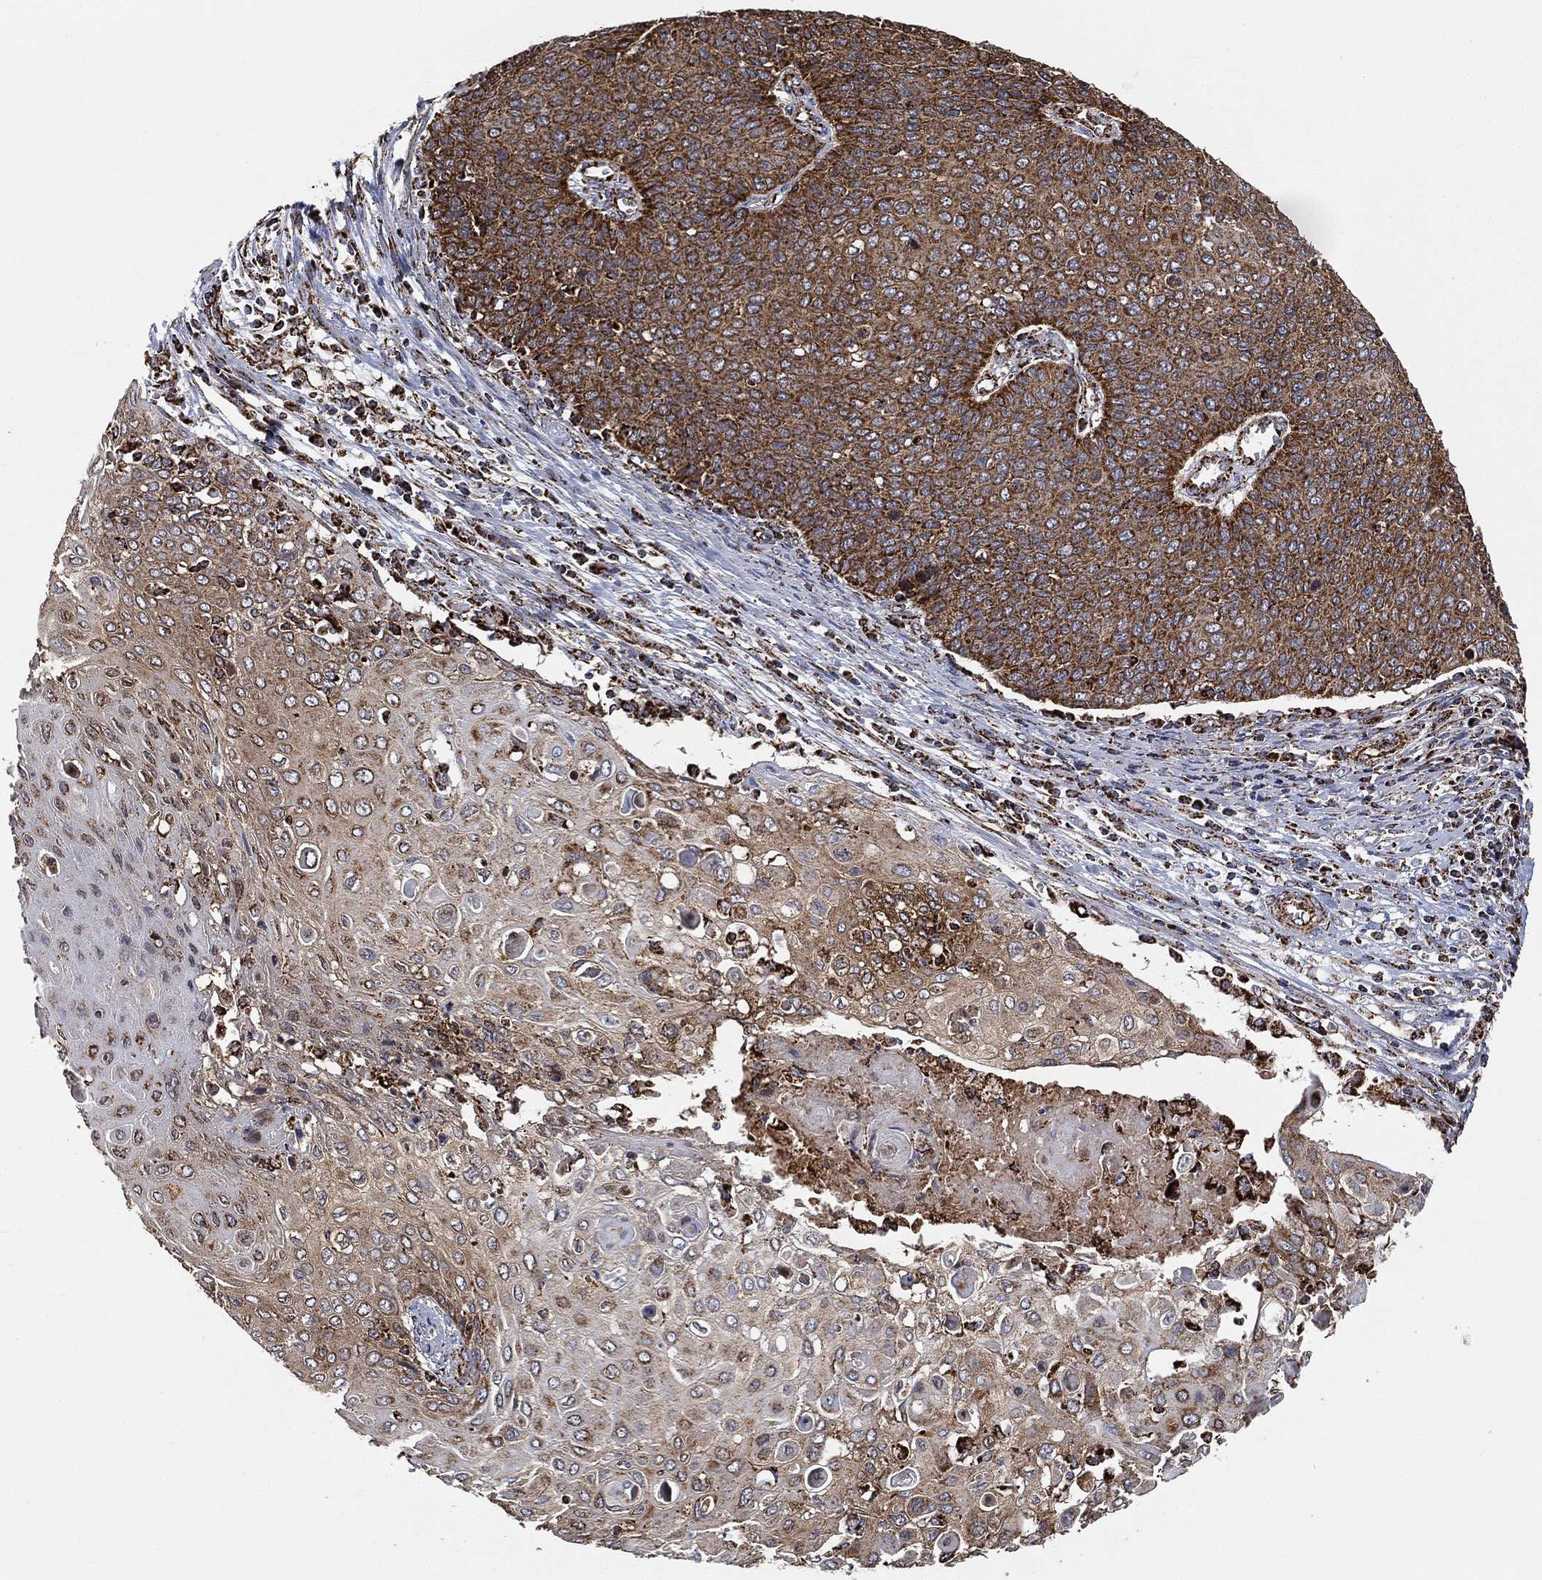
{"staining": {"intensity": "strong", "quantity": ">75%", "location": "cytoplasmic/membranous"}, "tissue": "cervical cancer", "cell_type": "Tumor cells", "image_type": "cancer", "snomed": [{"axis": "morphology", "description": "Squamous cell carcinoma, NOS"}, {"axis": "topography", "description": "Cervix"}], "caption": "There is high levels of strong cytoplasmic/membranous expression in tumor cells of cervical cancer (squamous cell carcinoma), as demonstrated by immunohistochemical staining (brown color).", "gene": "SLC38A7", "patient": {"sex": "female", "age": 39}}